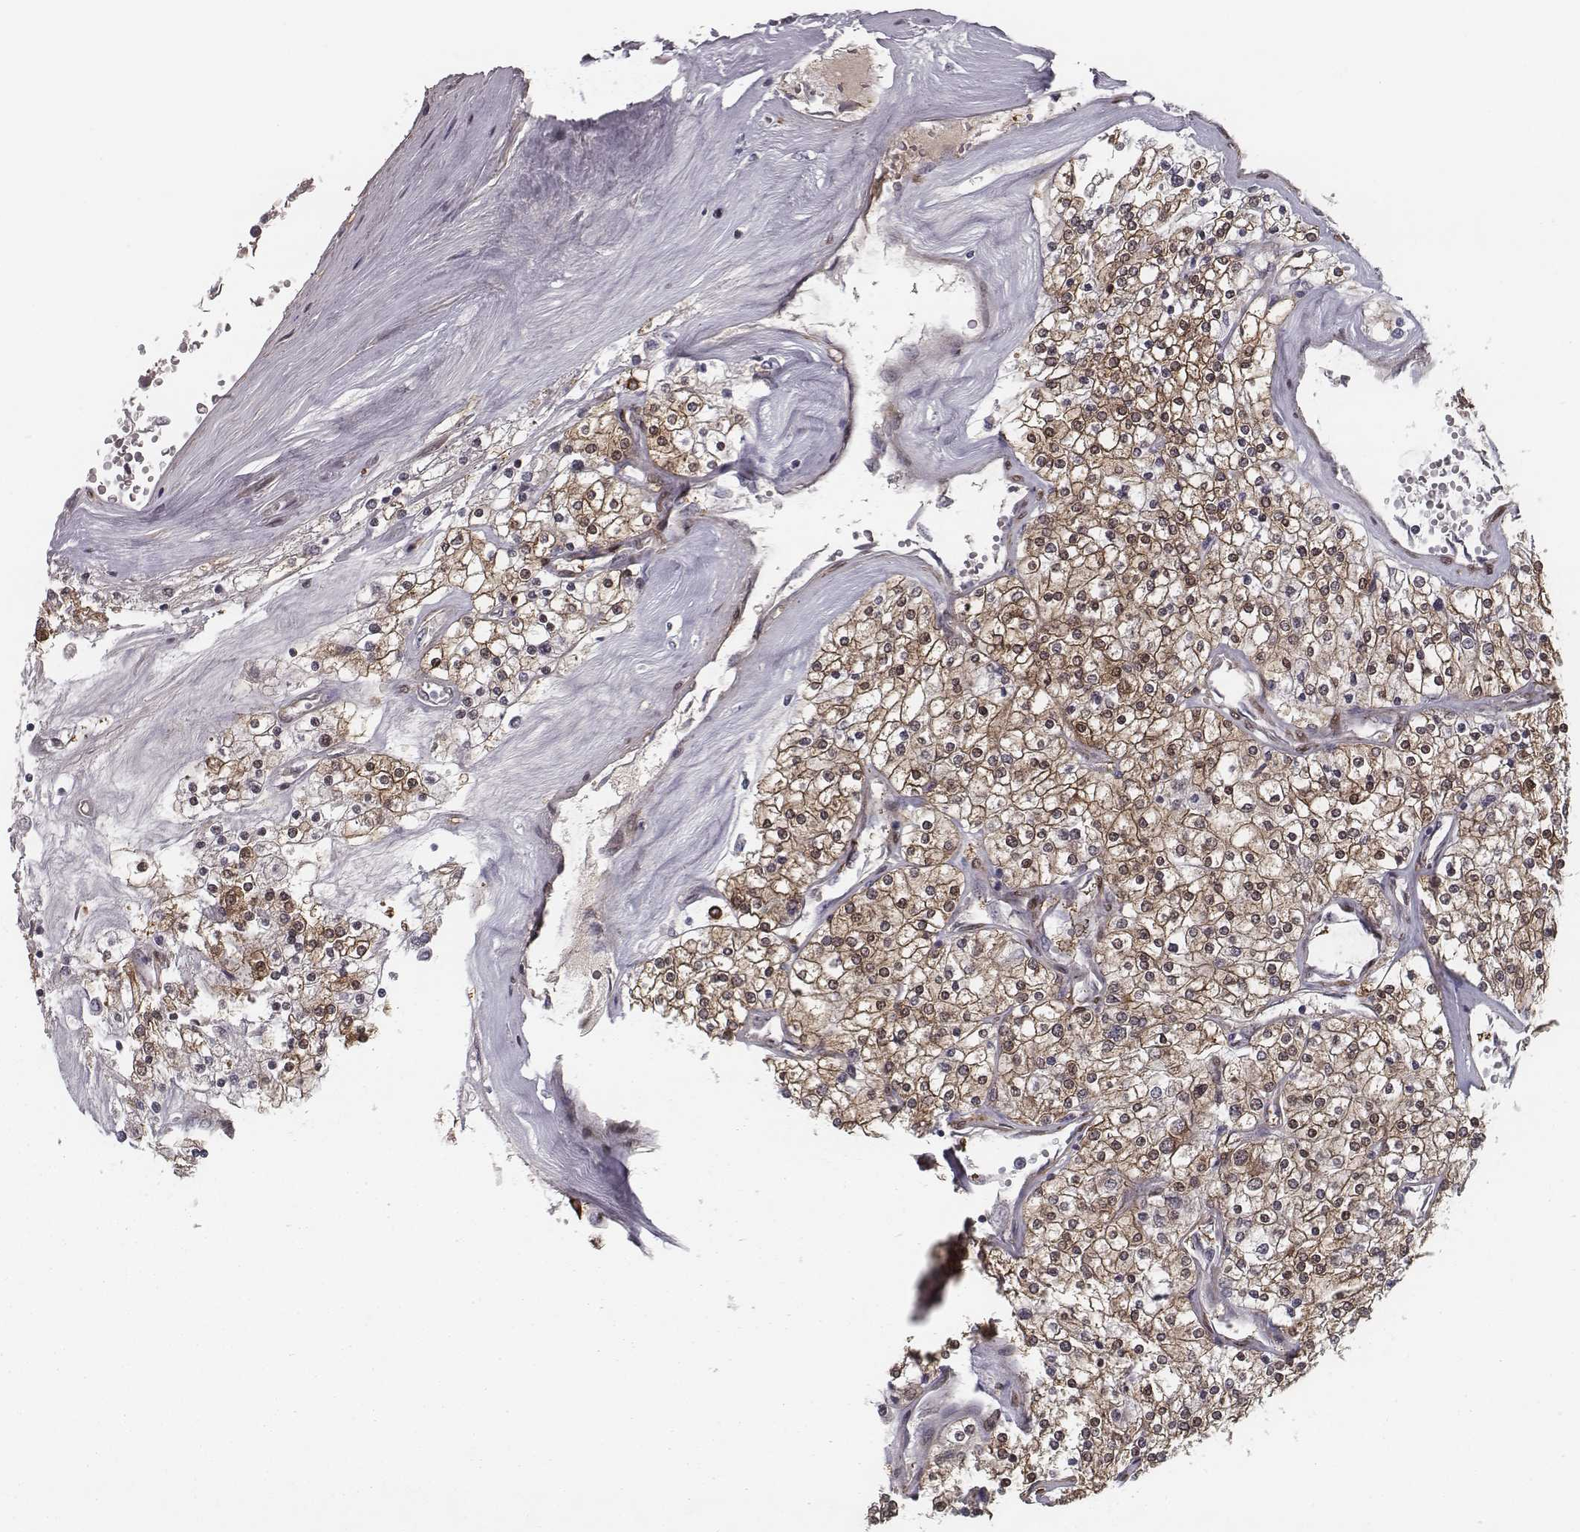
{"staining": {"intensity": "moderate", "quantity": ">75%", "location": "cytoplasmic/membranous"}, "tissue": "renal cancer", "cell_type": "Tumor cells", "image_type": "cancer", "snomed": [{"axis": "morphology", "description": "Adenocarcinoma, NOS"}, {"axis": "topography", "description": "Kidney"}], "caption": "This photomicrograph displays IHC staining of human renal cancer (adenocarcinoma), with medium moderate cytoplasmic/membranous positivity in about >75% of tumor cells.", "gene": "ISYNA1", "patient": {"sex": "male", "age": 80}}